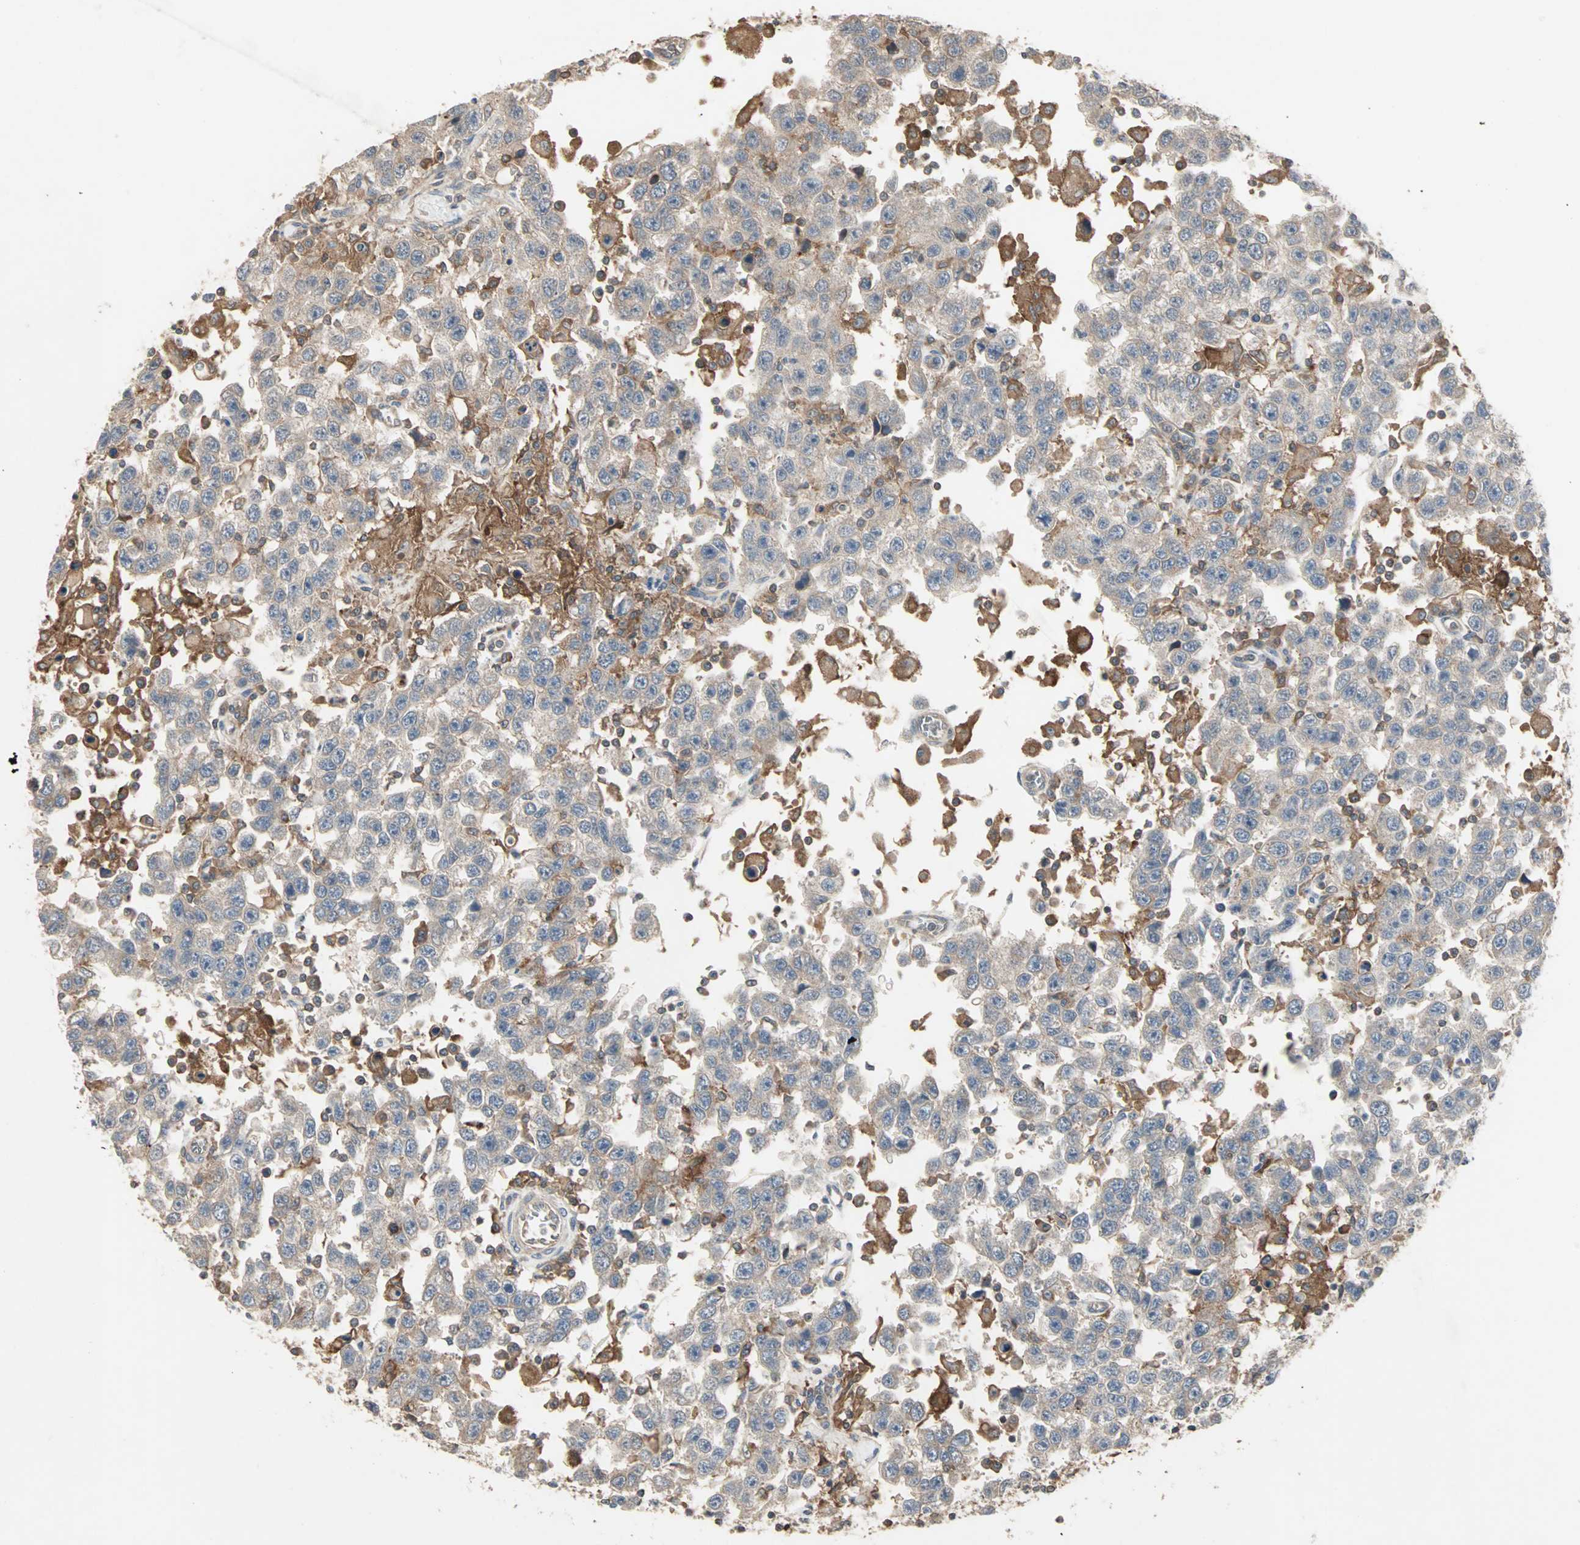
{"staining": {"intensity": "weak", "quantity": ">75%", "location": "cytoplasmic/membranous"}, "tissue": "testis cancer", "cell_type": "Tumor cells", "image_type": "cancer", "snomed": [{"axis": "morphology", "description": "Seminoma, NOS"}, {"axis": "topography", "description": "Testis"}], "caption": "Immunohistochemical staining of human testis seminoma demonstrates weak cytoplasmic/membranous protein expression in about >75% of tumor cells.", "gene": "GNAI2", "patient": {"sex": "male", "age": 41}}